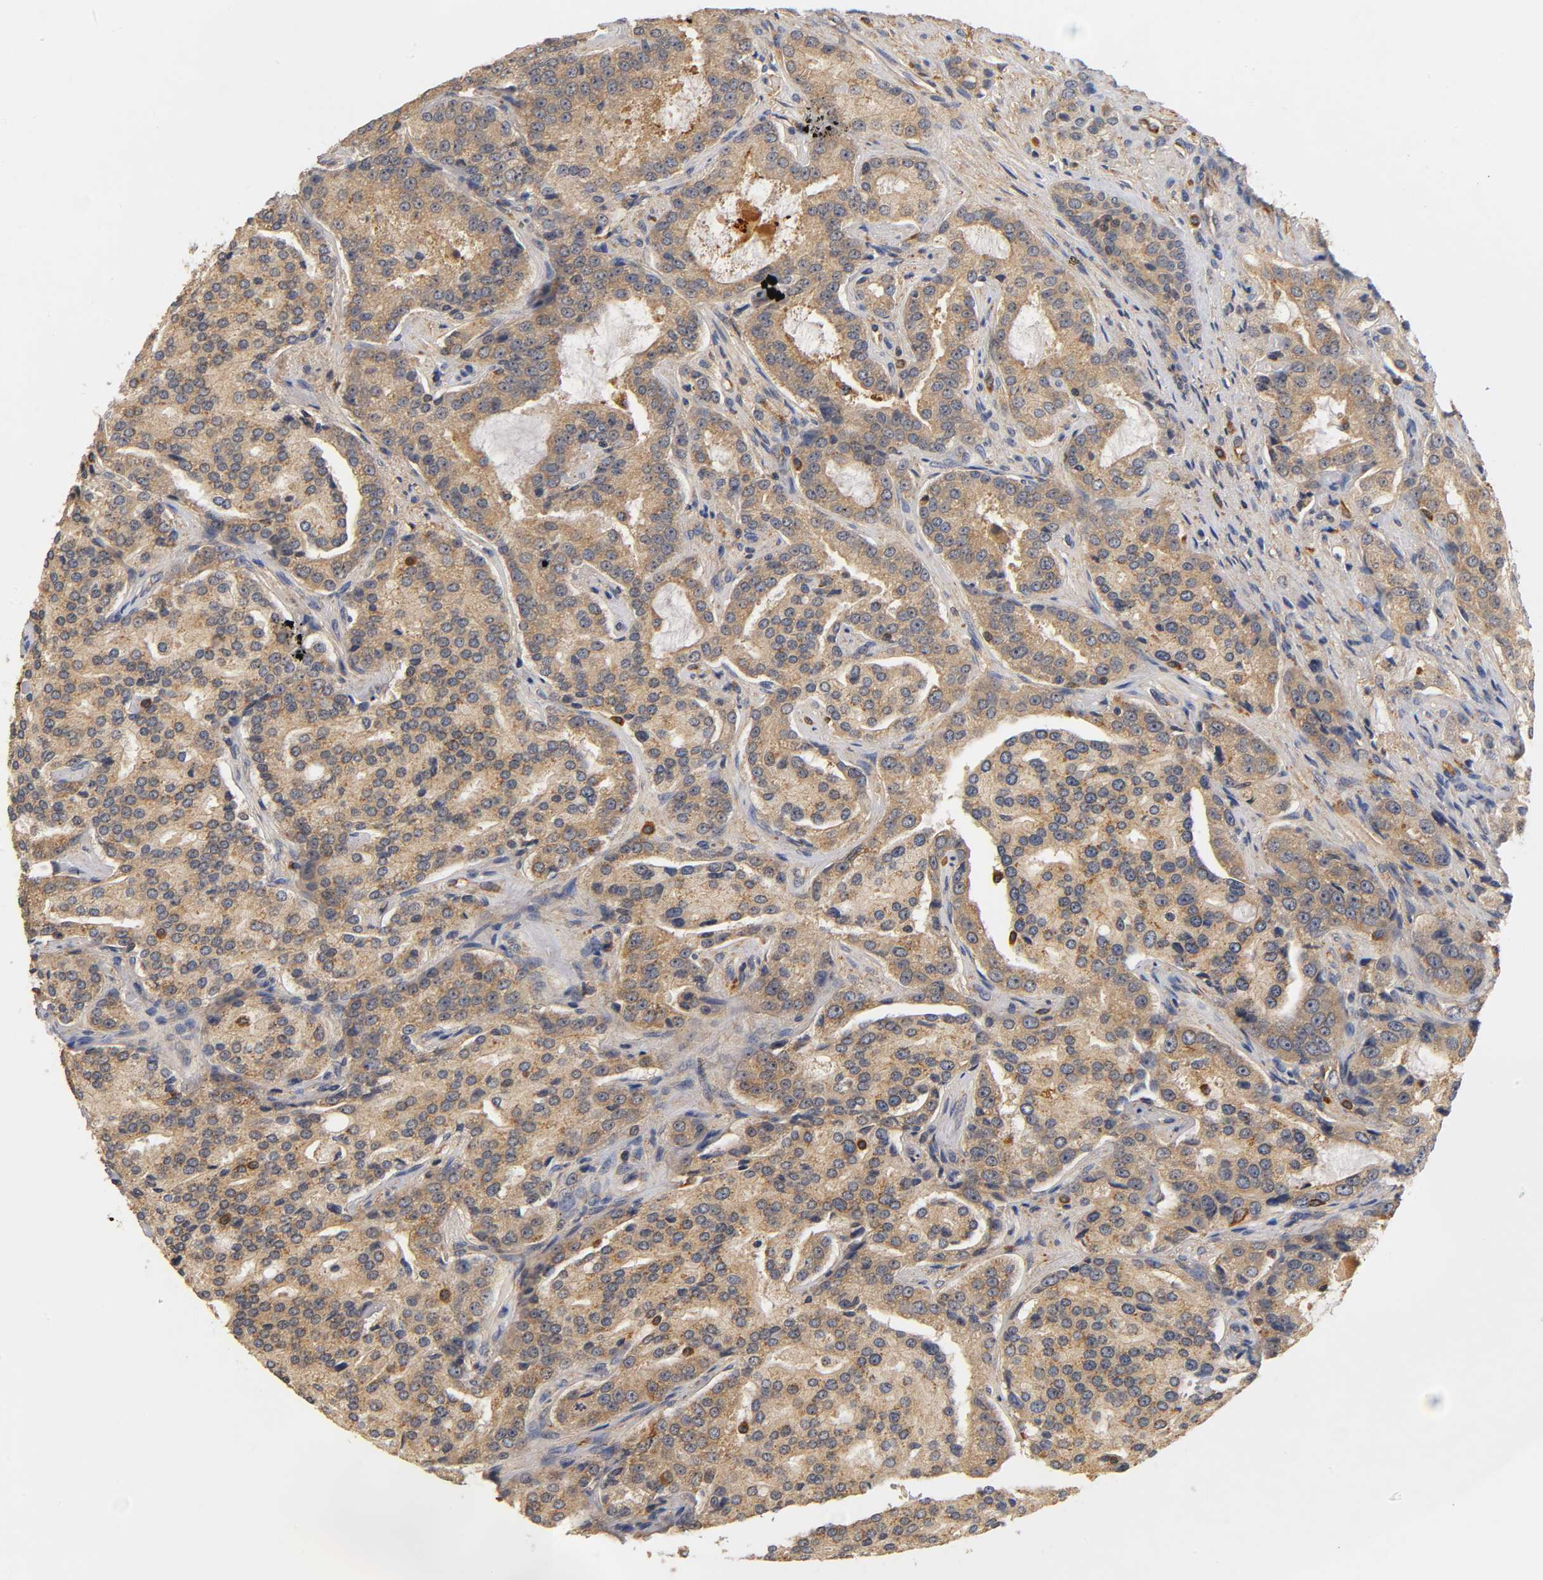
{"staining": {"intensity": "strong", "quantity": ">75%", "location": "cytoplasmic/membranous"}, "tissue": "prostate cancer", "cell_type": "Tumor cells", "image_type": "cancer", "snomed": [{"axis": "morphology", "description": "Adenocarcinoma, High grade"}, {"axis": "topography", "description": "Prostate"}], "caption": "Prostate high-grade adenocarcinoma stained with immunohistochemistry reveals strong cytoplasmic/membranous positivity in approximately >75% of tumor cells.", "gene": "SCAP", "patient": {"sex": "male", "age": 72}}